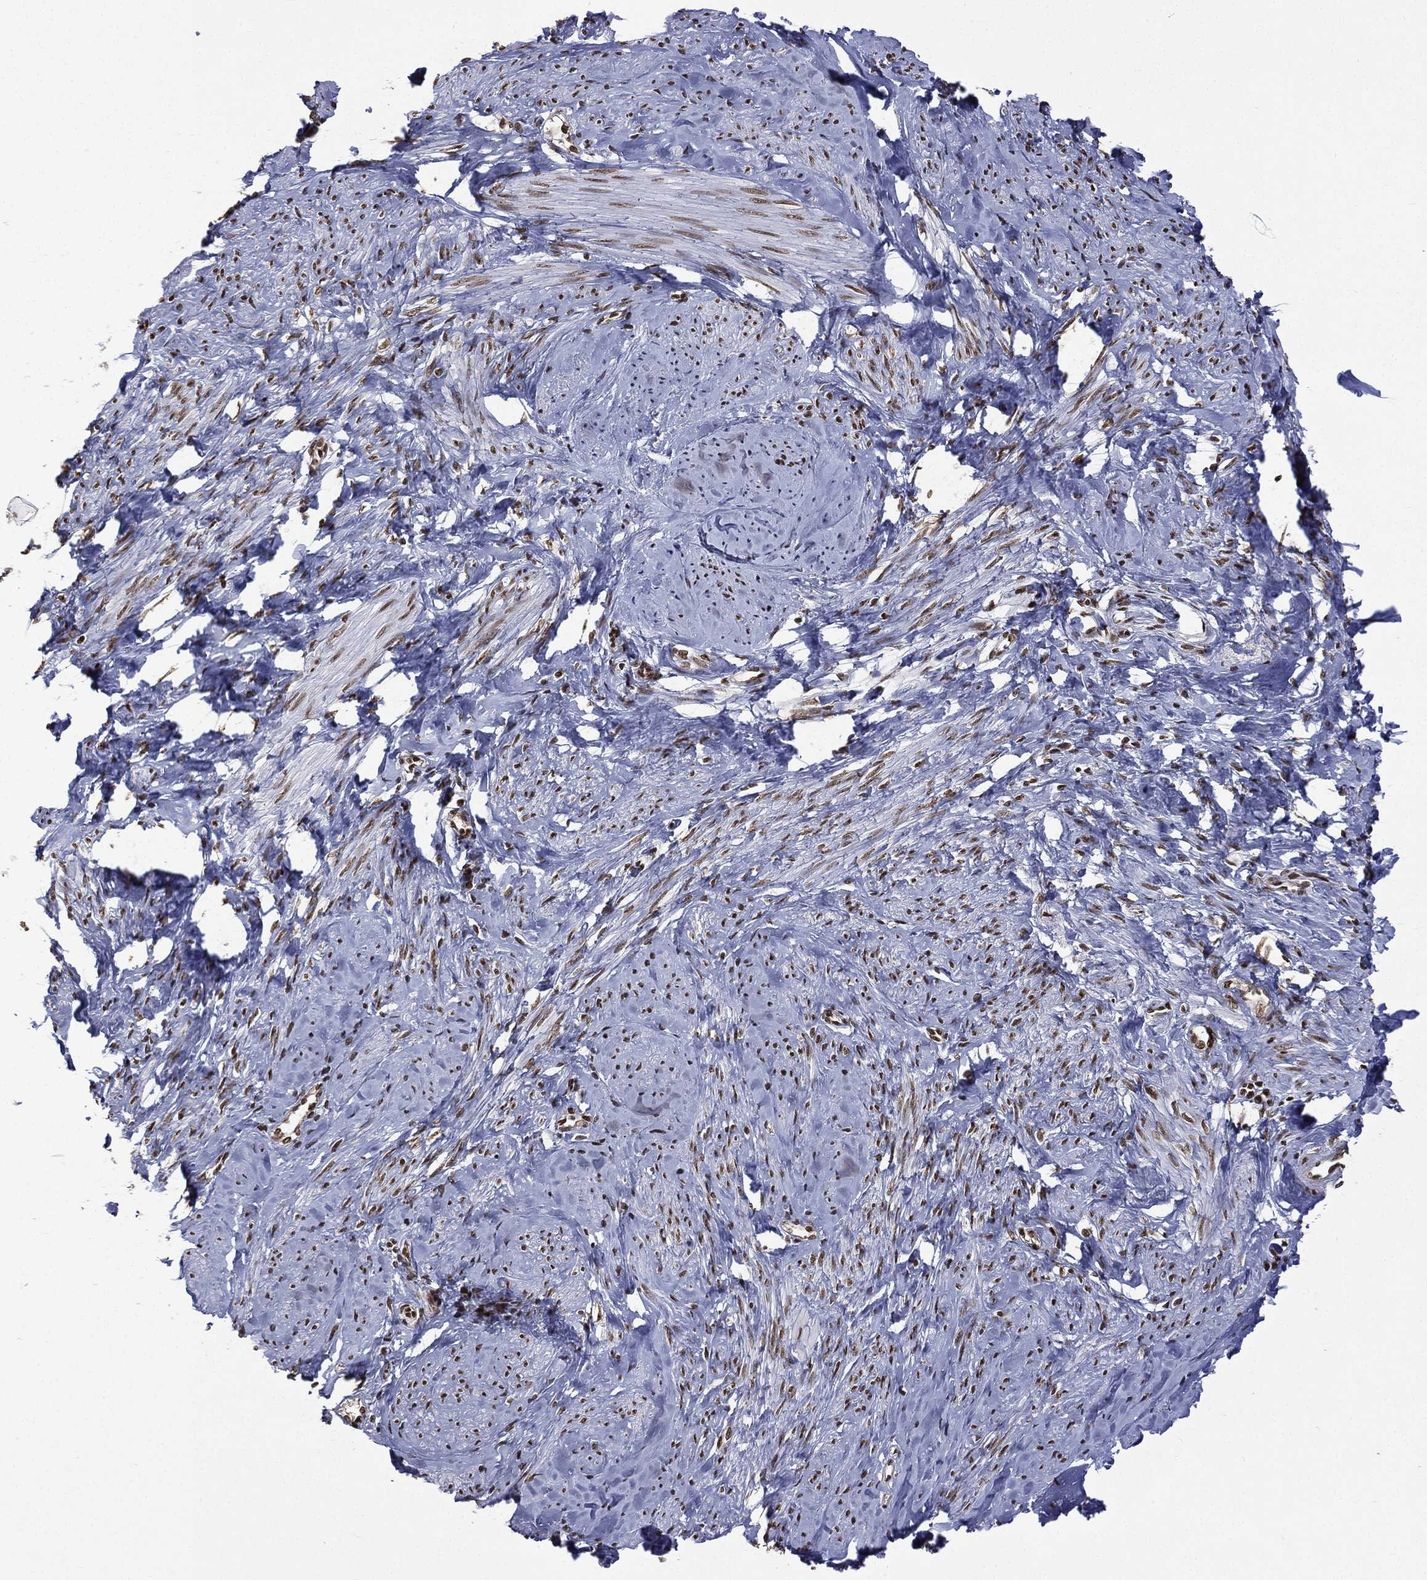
{"staining": {"intensity": "strong", "quantity": ">75%", "location": "nuclear"}, "tissue": "smooth muscle", "cell_type": "Smooth muscle cells", "image_type": "normal", "snomed": [{"axis": "morphology", "description": "Normal tissue, NOS"}, {"axis": "topography", "description": "Smooth muscle"}], "caption": "Smooth muscle stained for a protein (brown) exhibits strong nuclear positive positivity in approximately >75% of smooth muscle cells.", "gene": "C5orf24", "patient": {"sex": "female", "age": 48}}